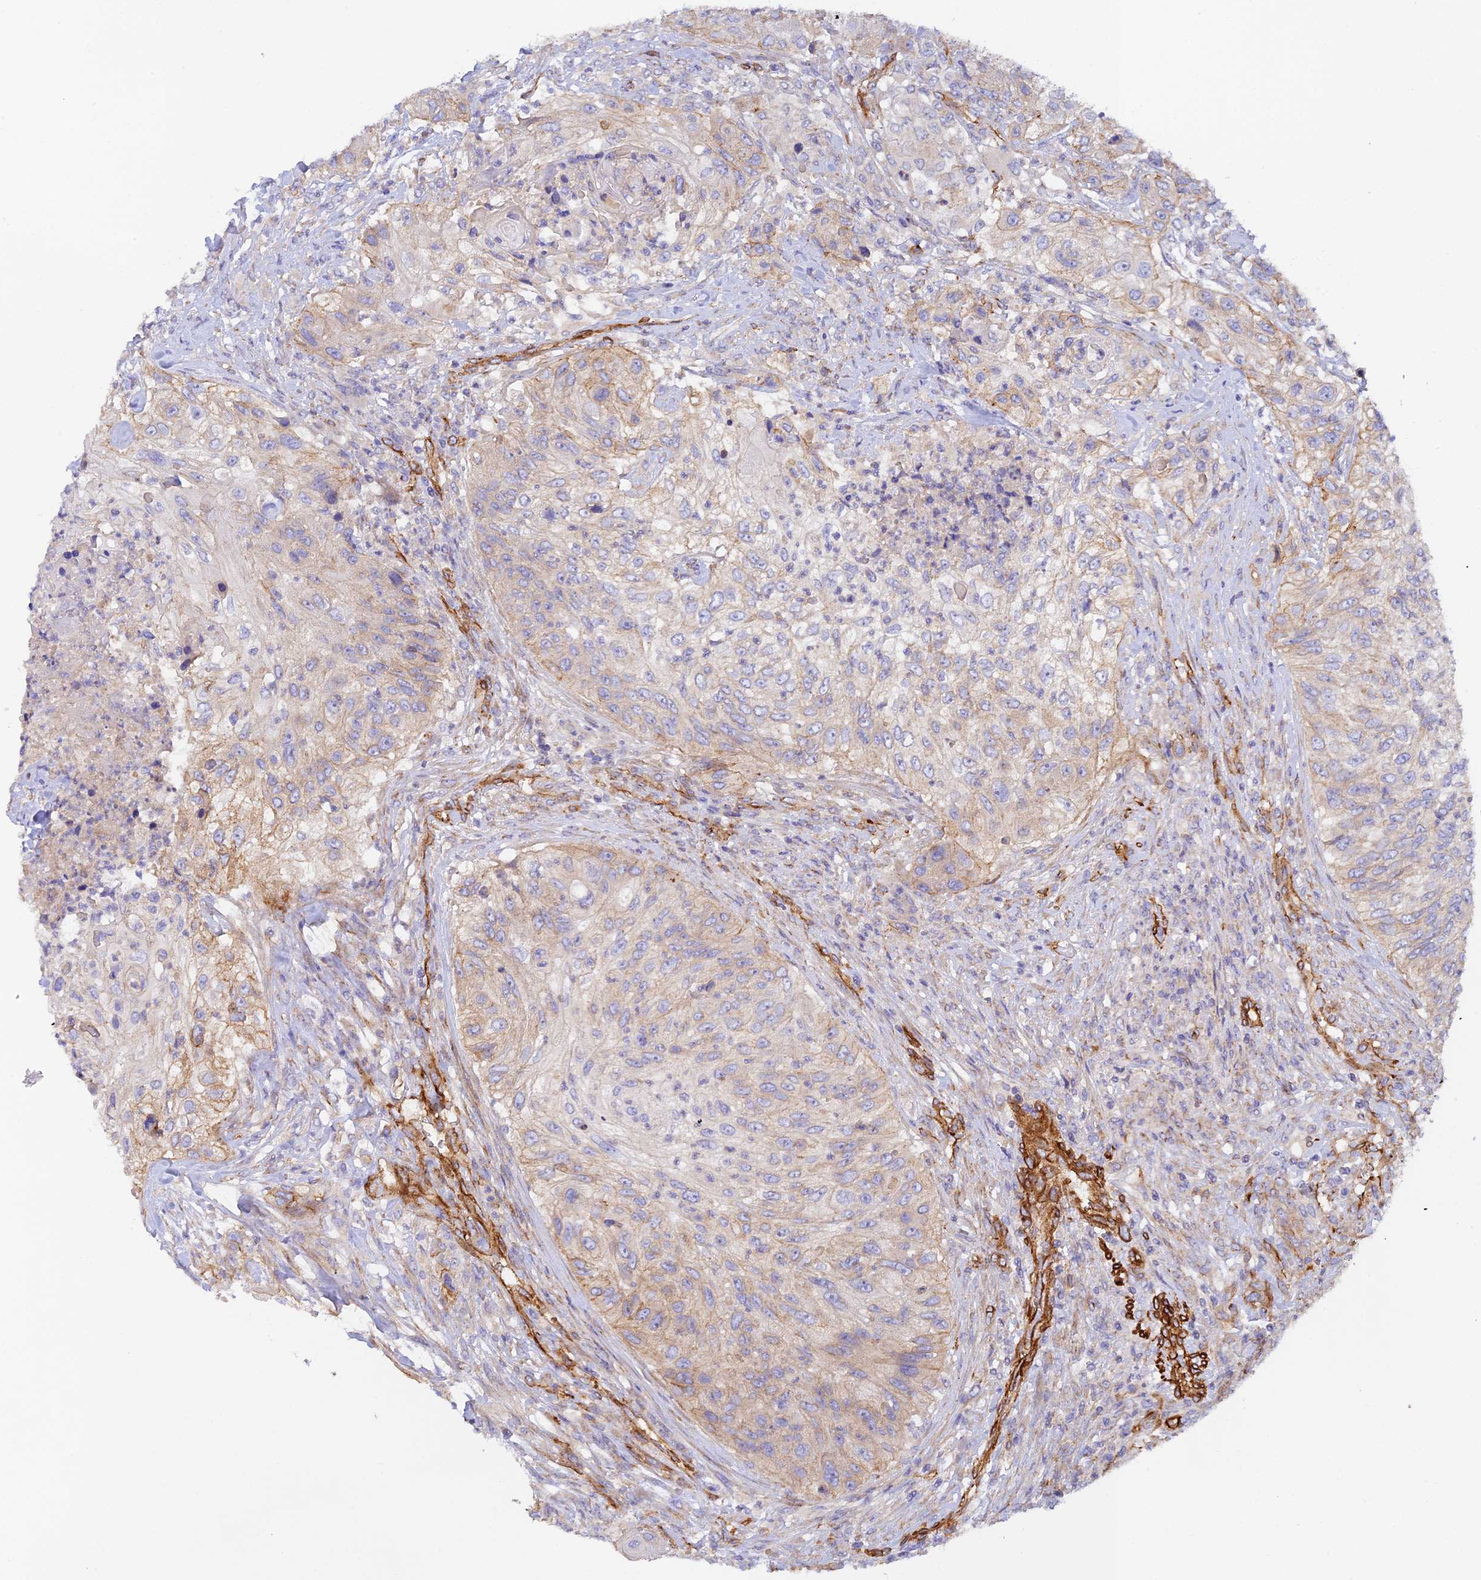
{"staining": {"intensity": "moderate", "quantity": "25%-75%", "location": "cytoplasmic/membranous"}, "tissue": "urothelial cancer", "cell_type": "Tumor cells", "image_type": "cancer", "snomed": [{"axis": "morphology", "description": "Urothelial carcinoma, High grade"}, {"axis": "topography", "description": "Urinary bladder"}], "caption": "Brown immunohistochemical staining in human urothelial cancer displays moderate cytoplasmic/membranous expression in approximately 25%-75% of tumor cells.", "gene": "MYO9A", "patient": {"sex": "female", "age": 60}}